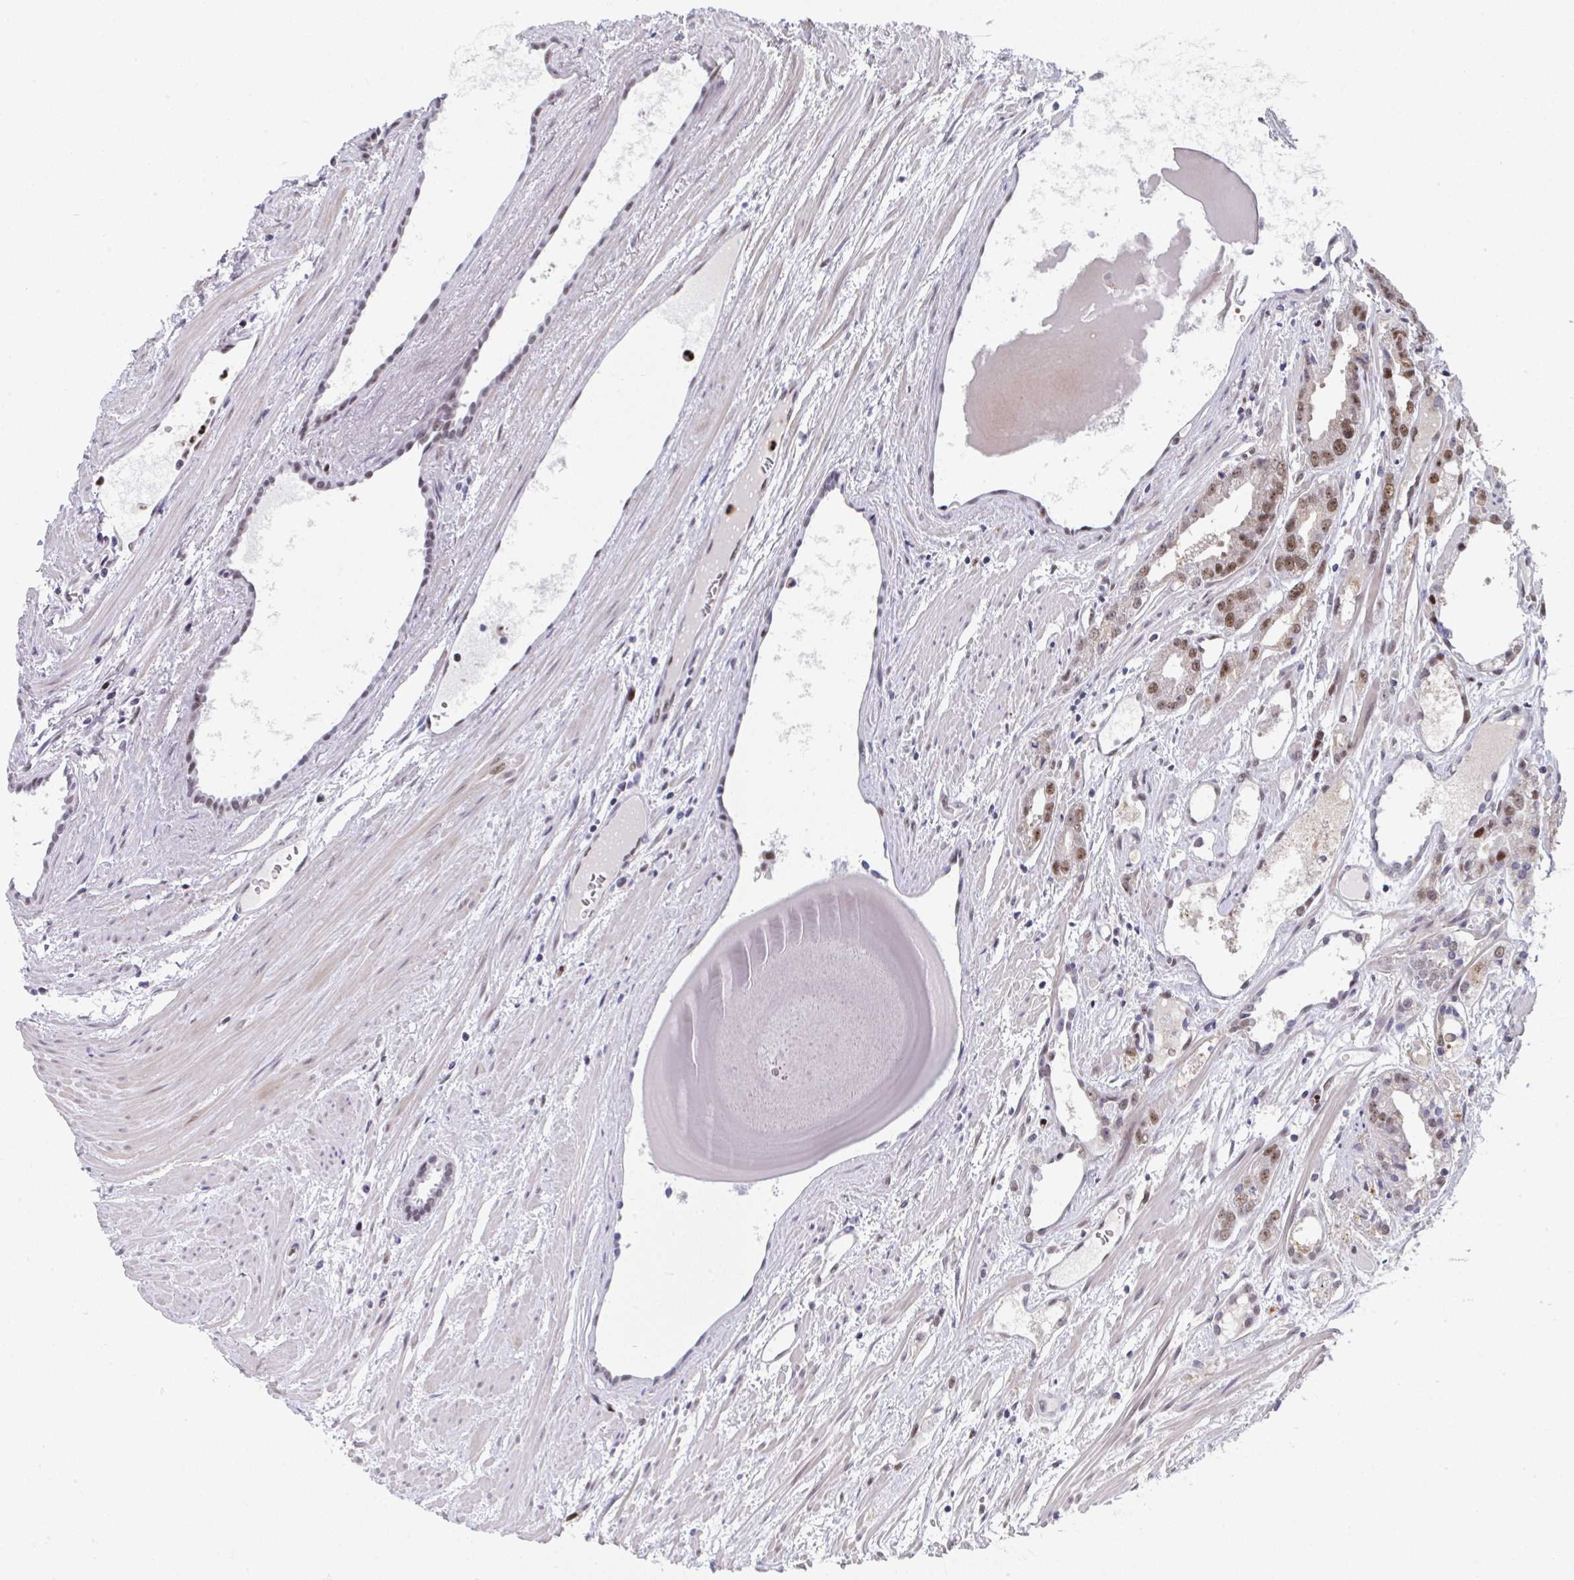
{"staining": {"intensity": "moderate", "quantity": "25%-75%", "location": "nuclear"}, "tissue": "prostate cancer", "cell_type": "Tumor cells", "image_type": "cancer", "snomed": [{"axis": "morphology", "description": "Adenocarcinoma, High grade"}, {"axis": "topography", "description": "Prostate"}], "caption": "Tumor cells reveal moderate nuclear expression in about 25%-75% of cells in high-grade adenocarcinoma (prostate).", "gene": "JDP2", "patient": {"sex": "male", "age": 68}}